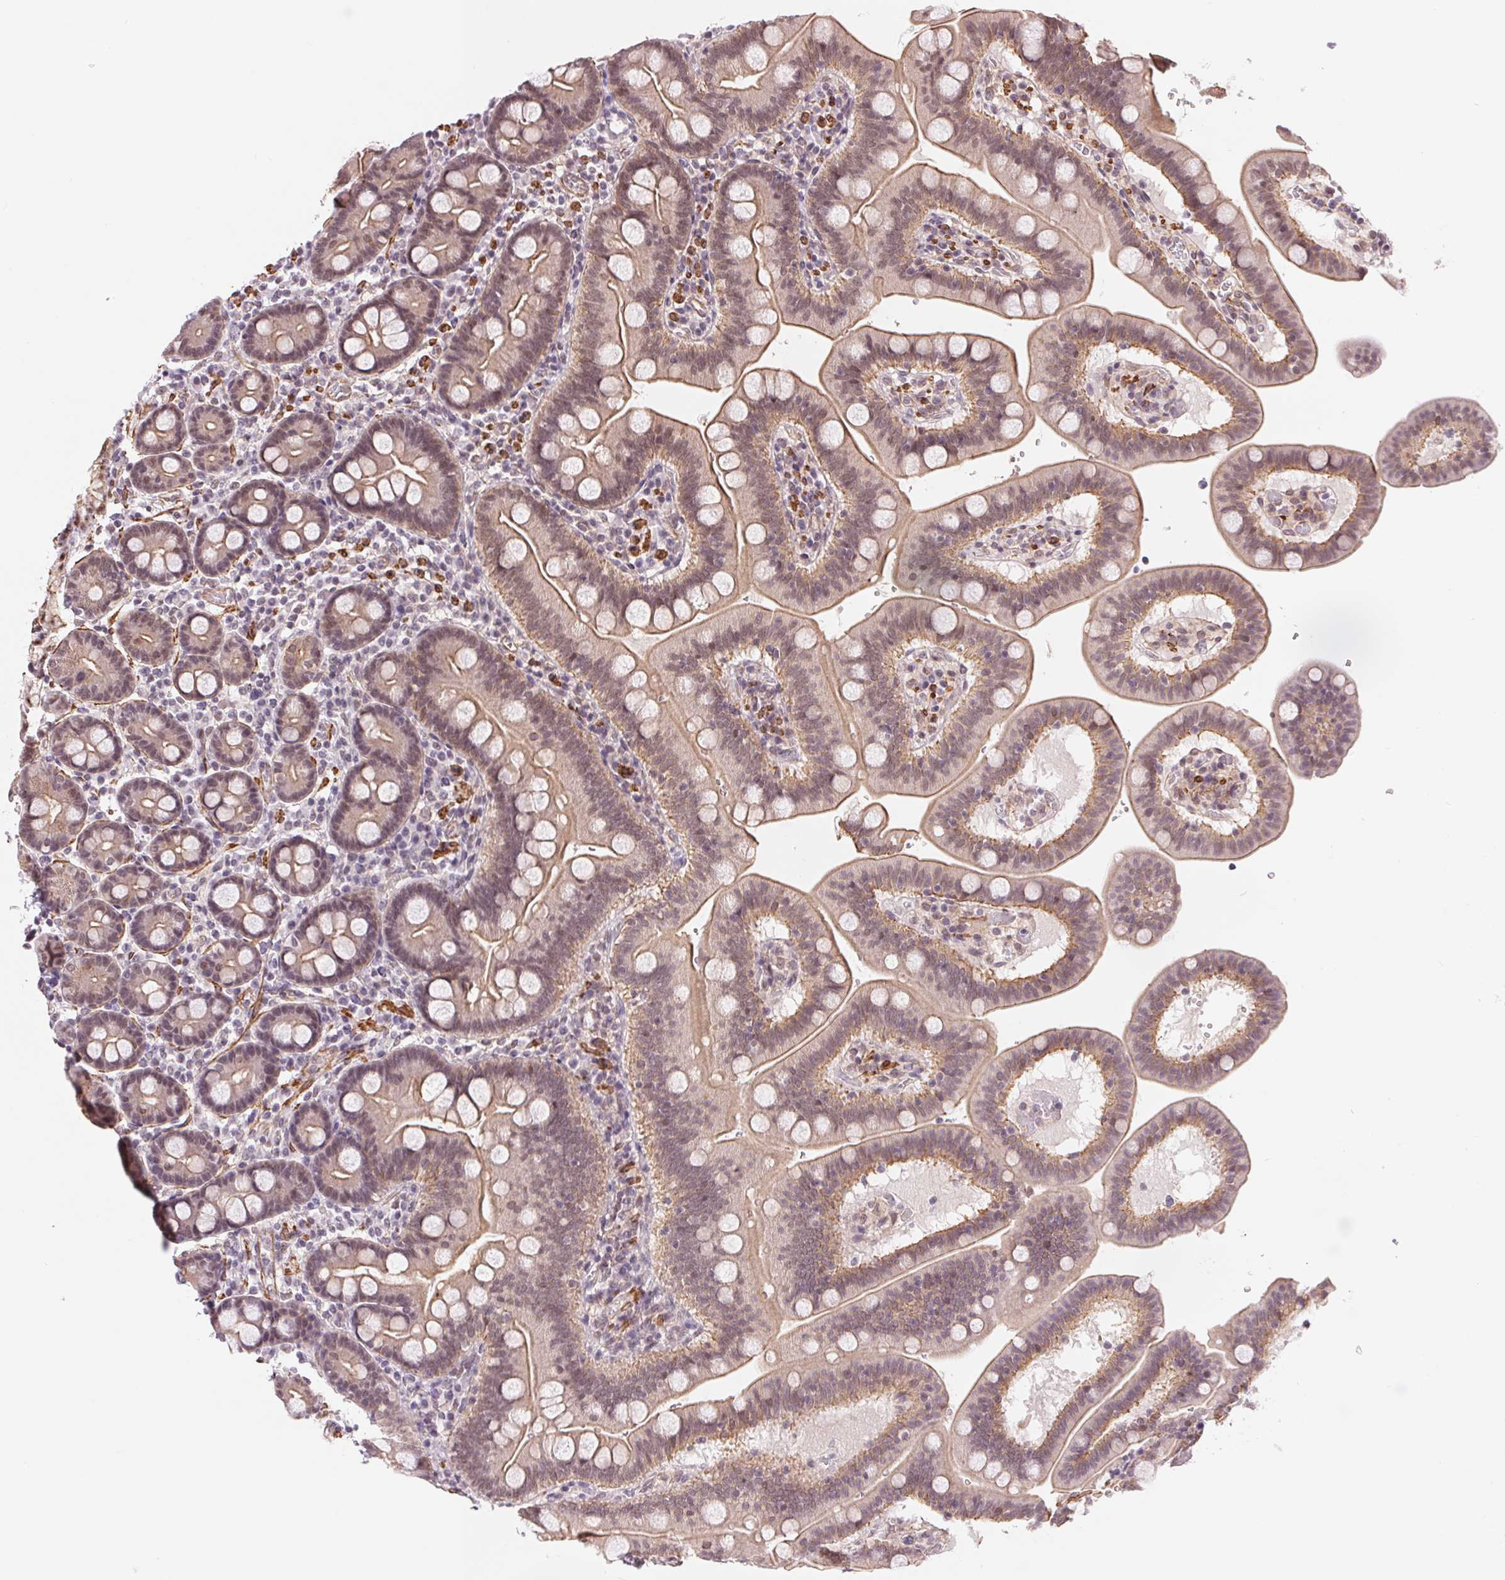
{"staining": {"intensity": "moderate", "quantity": "<25%", "location": "cytoplasmic/membranous"}, "tissue": "duodenum", "cell_type": "Glandular cells", "image_type": "normal", "snomed": [{"axis": "morphology", "description": "Normal tissue, NOS"}, {"axis": "topography", "description": "Pancreas"}, {"axis": "topography", "description": "Duodenum"}], "caption": "An IHC histopathology image of unremarkable tissue is shown. Protein staining in brown labels moderate cytoplasmic/membranous positivity in duodenum within glandular cells. (brown staining indicates protein expression, while blue staining denotes nuclei).", "gene": "BCAT1", "patient": {"sex": "male", "age": 59}}